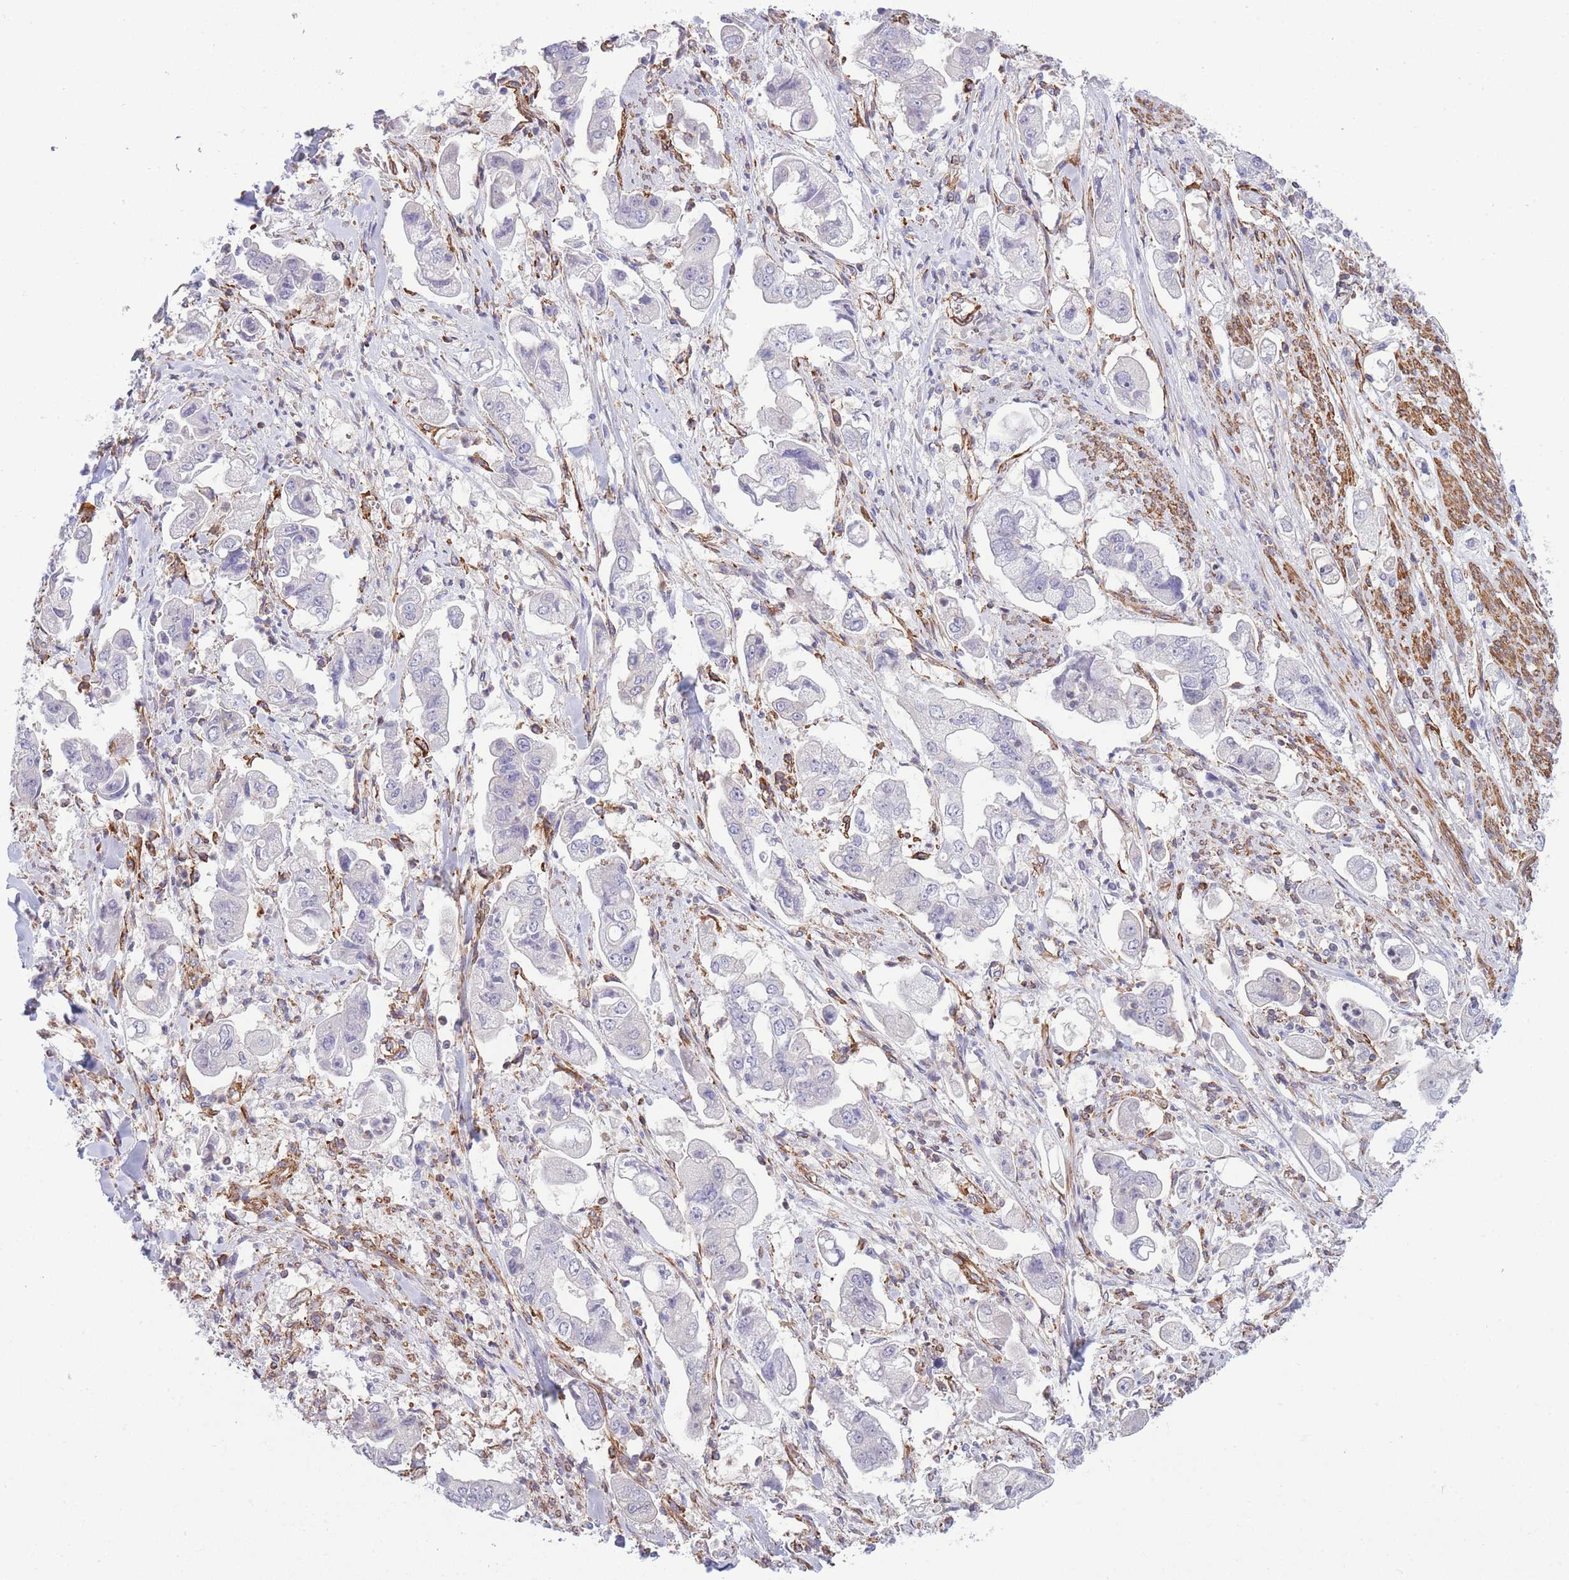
{"staining": {"intensity": "negative", "quantity": "none", "location": "none"}, "tissue": "stomach cancer", "cell_type": "Tumor cells", "image_type": "cancer", "snomed": [{"axis": "morphology", "description": "Adenocarcinoma, NOS"}, {"axis": "topography", "description": "Stomach"}], "caption": "The image shows no staining of tumor cells in stomach adenocarcinoma. (Brightfield microscopy of DAB immunohistochemistry at high magnification).", "gene": "CDC25B", "patient": {"sex": "male", "age": 62}}